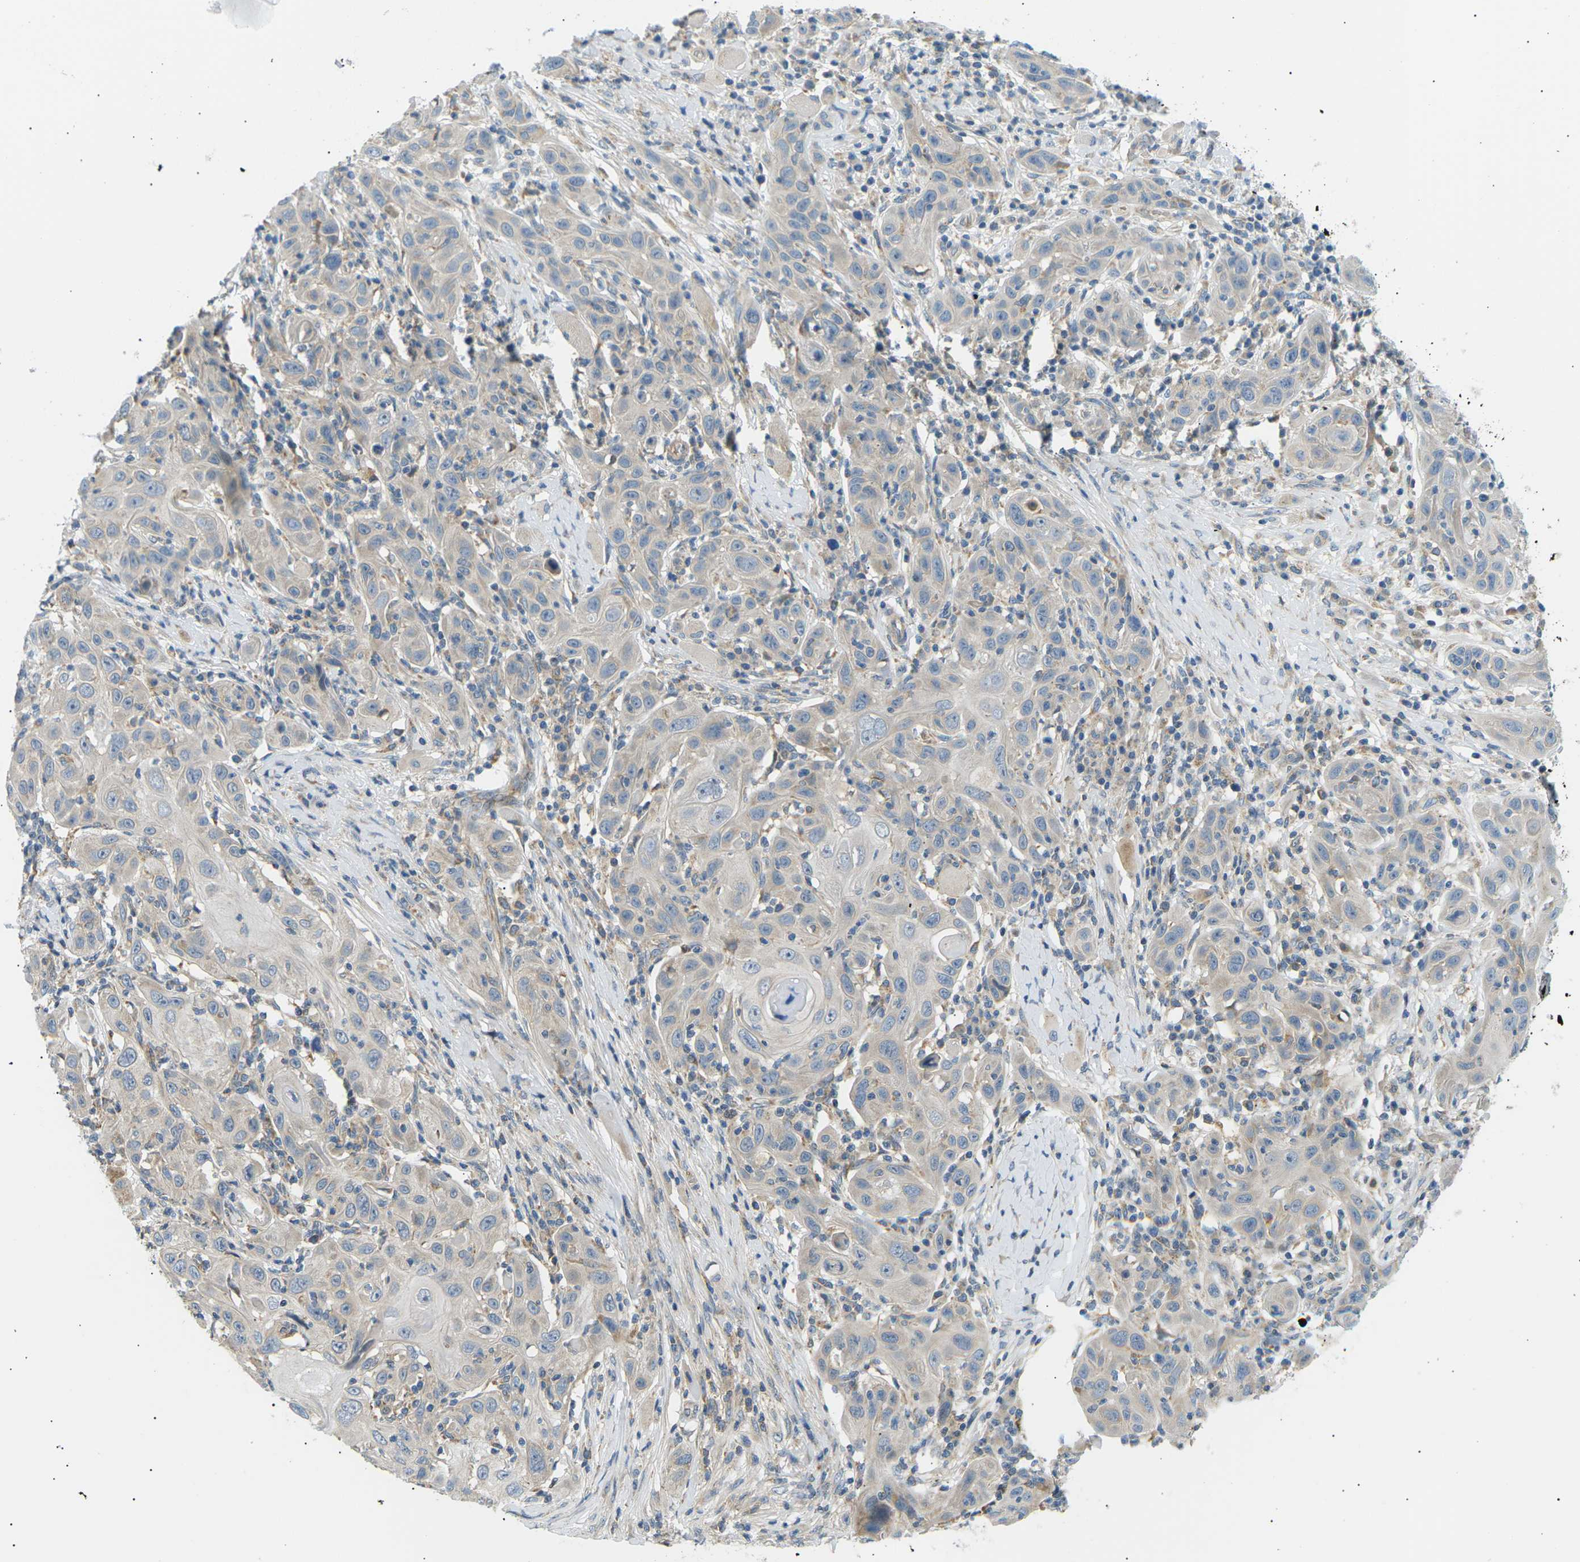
{"staining": {"intensity": "weak", "quantity": "<25%", "location": "cytoplasmic/membranous"}, "tissue": "skin cancer", "cell_type": "Tumor cells", "image_type": "cancer", "snomed": [{"axis": "morphology", "description": "Squamous cell carcinoma, NOS"}, {"axis": "topography", "description": "Skin"}], "caption": "This is a micrograph of immunohistochemistry staining of skin cancer, which shows no expression in tumor cells. (DAB (3,3'-diaminobenzidine) immunohistochemistry (IHC), high magnification).", "gene": "TBC1D8", "patient": {"sex": "female", "age": 88}}